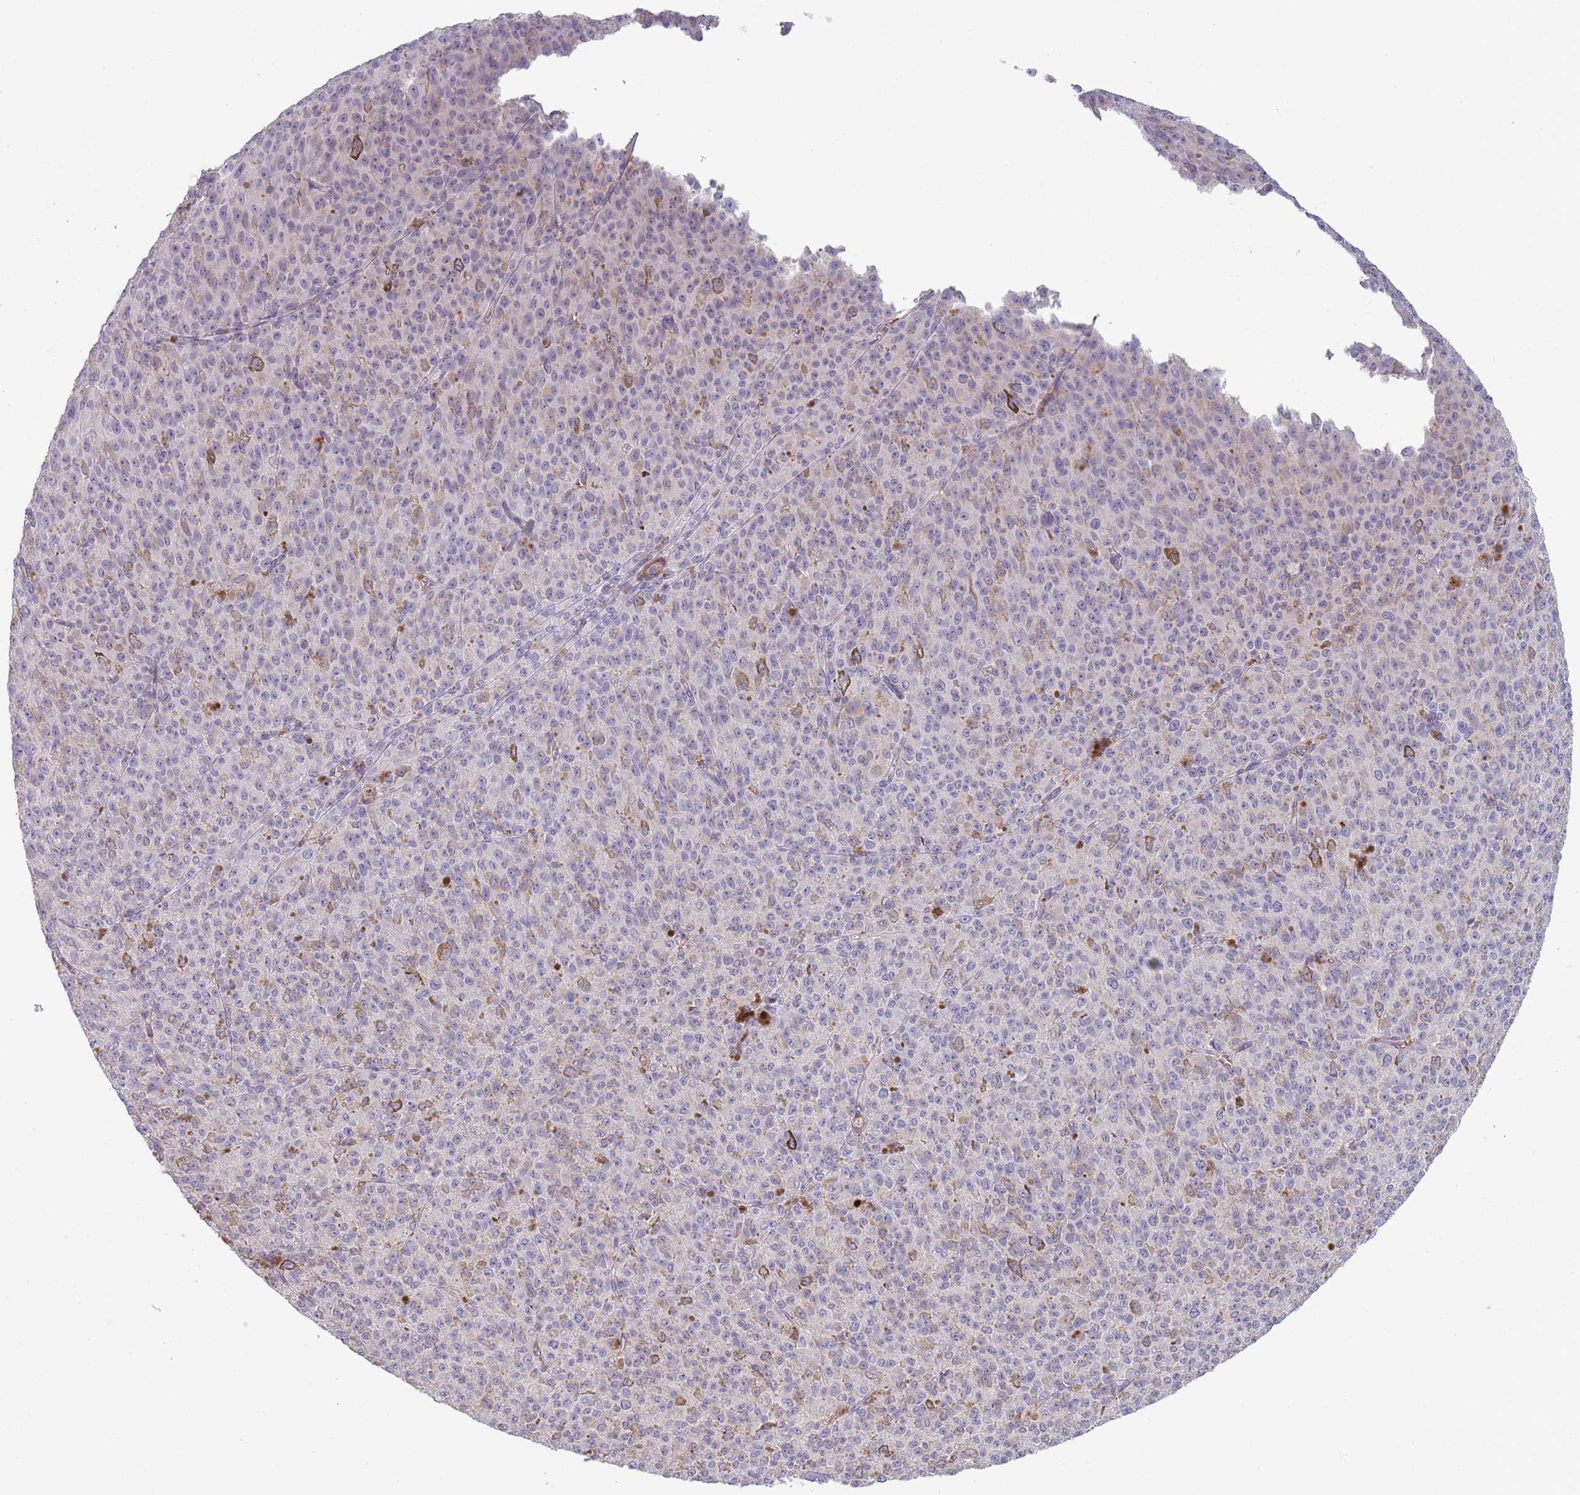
{"staining": {"intensity": "negative", "quantity": "none", "location": "none"}, "tissue": "melanoma", "cell_type": "Tumor cells", "image_type": "cancer", "snomed": [{"axis": "morphology", "description": "Malignant melanoma, NOS"}, {"axis": "topography", "description": "Skin"}], "caption": "The IHC image has no significant staining in tumor cells of malignant melanoma tissue.", "gene": "TINAGL1", "patient": {"sex": "female", "age": 52}}